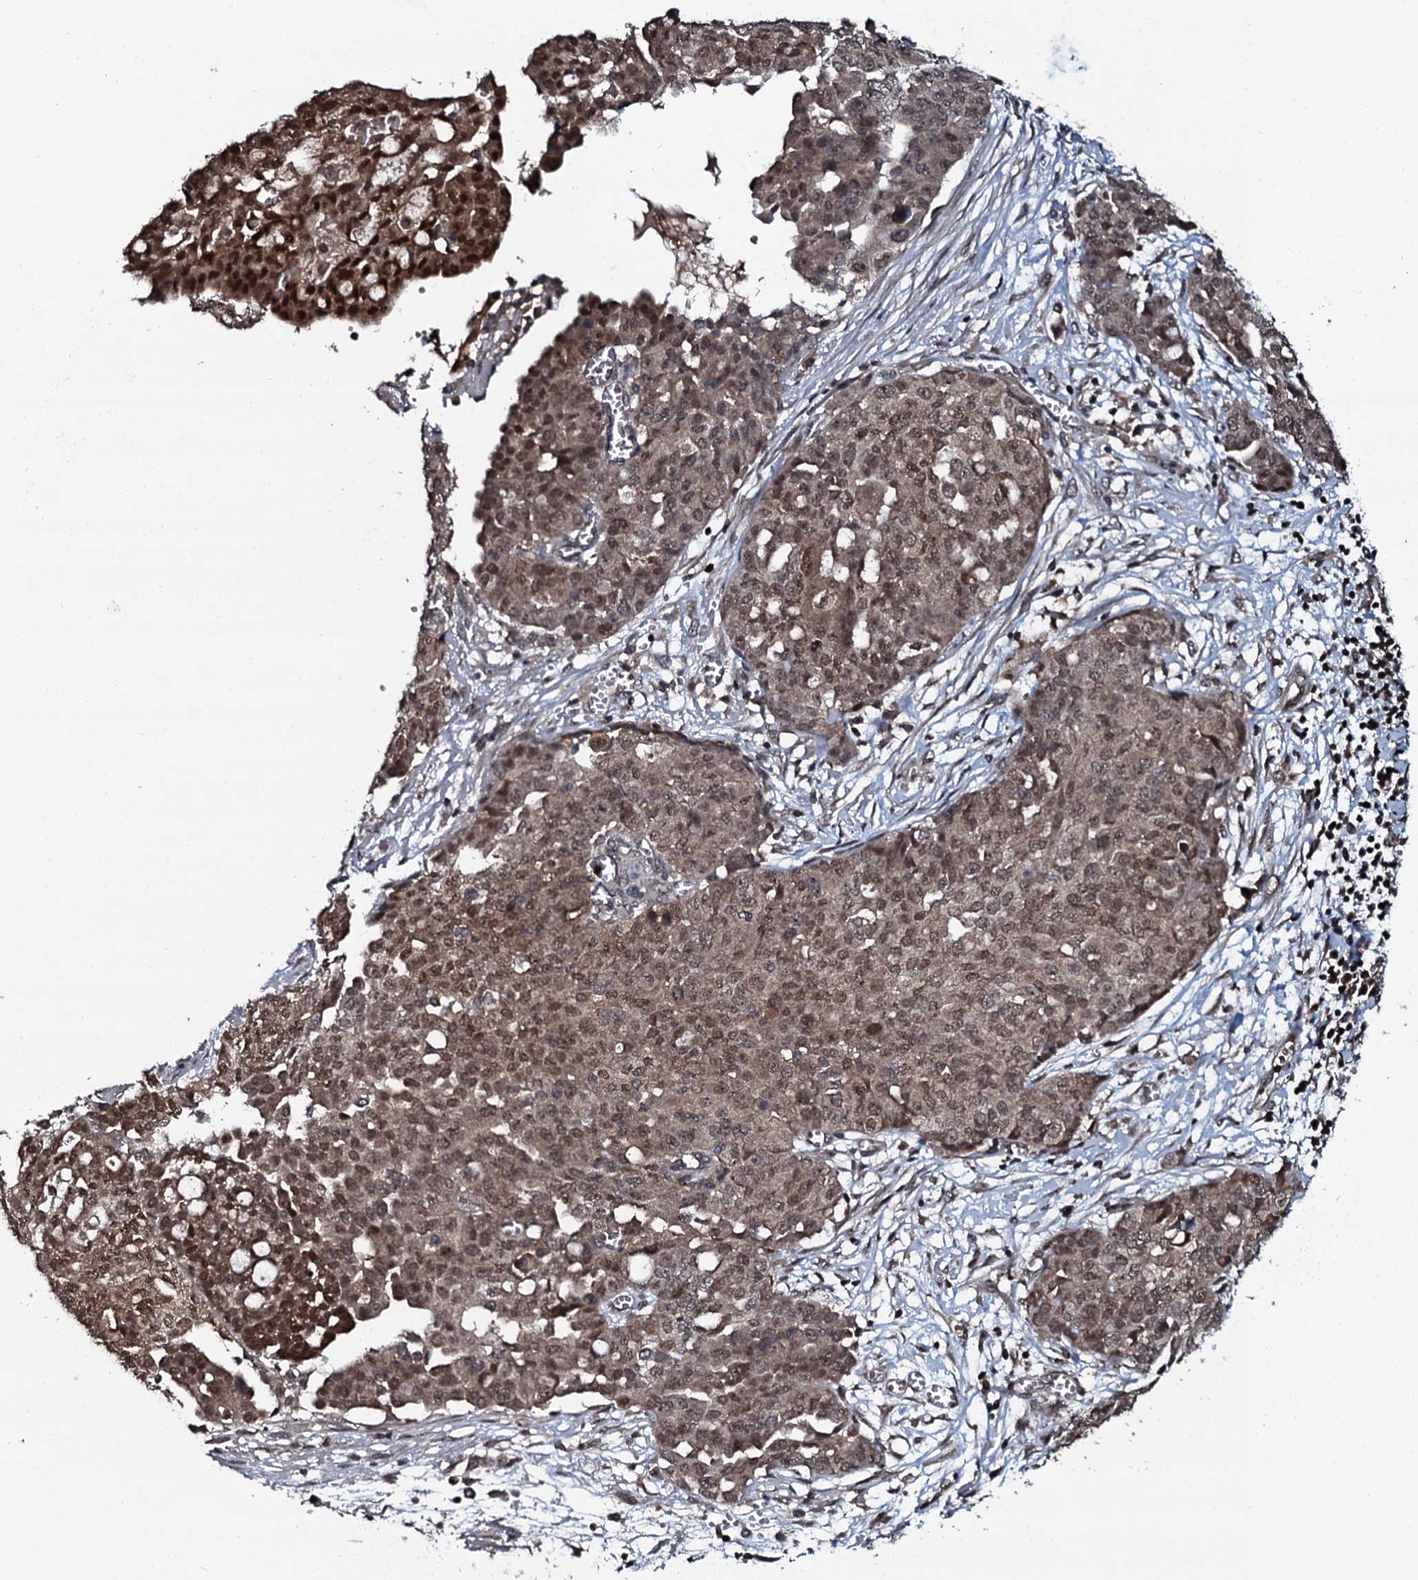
{"staining": {"intensity": "moderate", "quantity": ">75%", "location": "cytoplasmic/membranous,nuclear"}, "tissue": "ovarian cancer", "cell_type": "Tumor cells", "image_type": "cancer", "snomed": [{"axis": "morphology", "description": "Cystadenocarcinoma, serous, NOS"}, {"axis": "topography", "description": "Soft tissue"}, {"axis": "topography", "description": "Ovary"}], "caption": "Ovarian cancer (serous cystadenocarcinoma) stained for a protein reveals moderate cytoplasmic/membranous and nuclear positivity in tumor cells. The staining was performed using DAB to visualize the protein expression in brown, while the nuclei were stained in blue with hematoxylin (Magnification: 20x).", "gene": "HDDC3", "patient": {"sex": "female", "age": 57}}